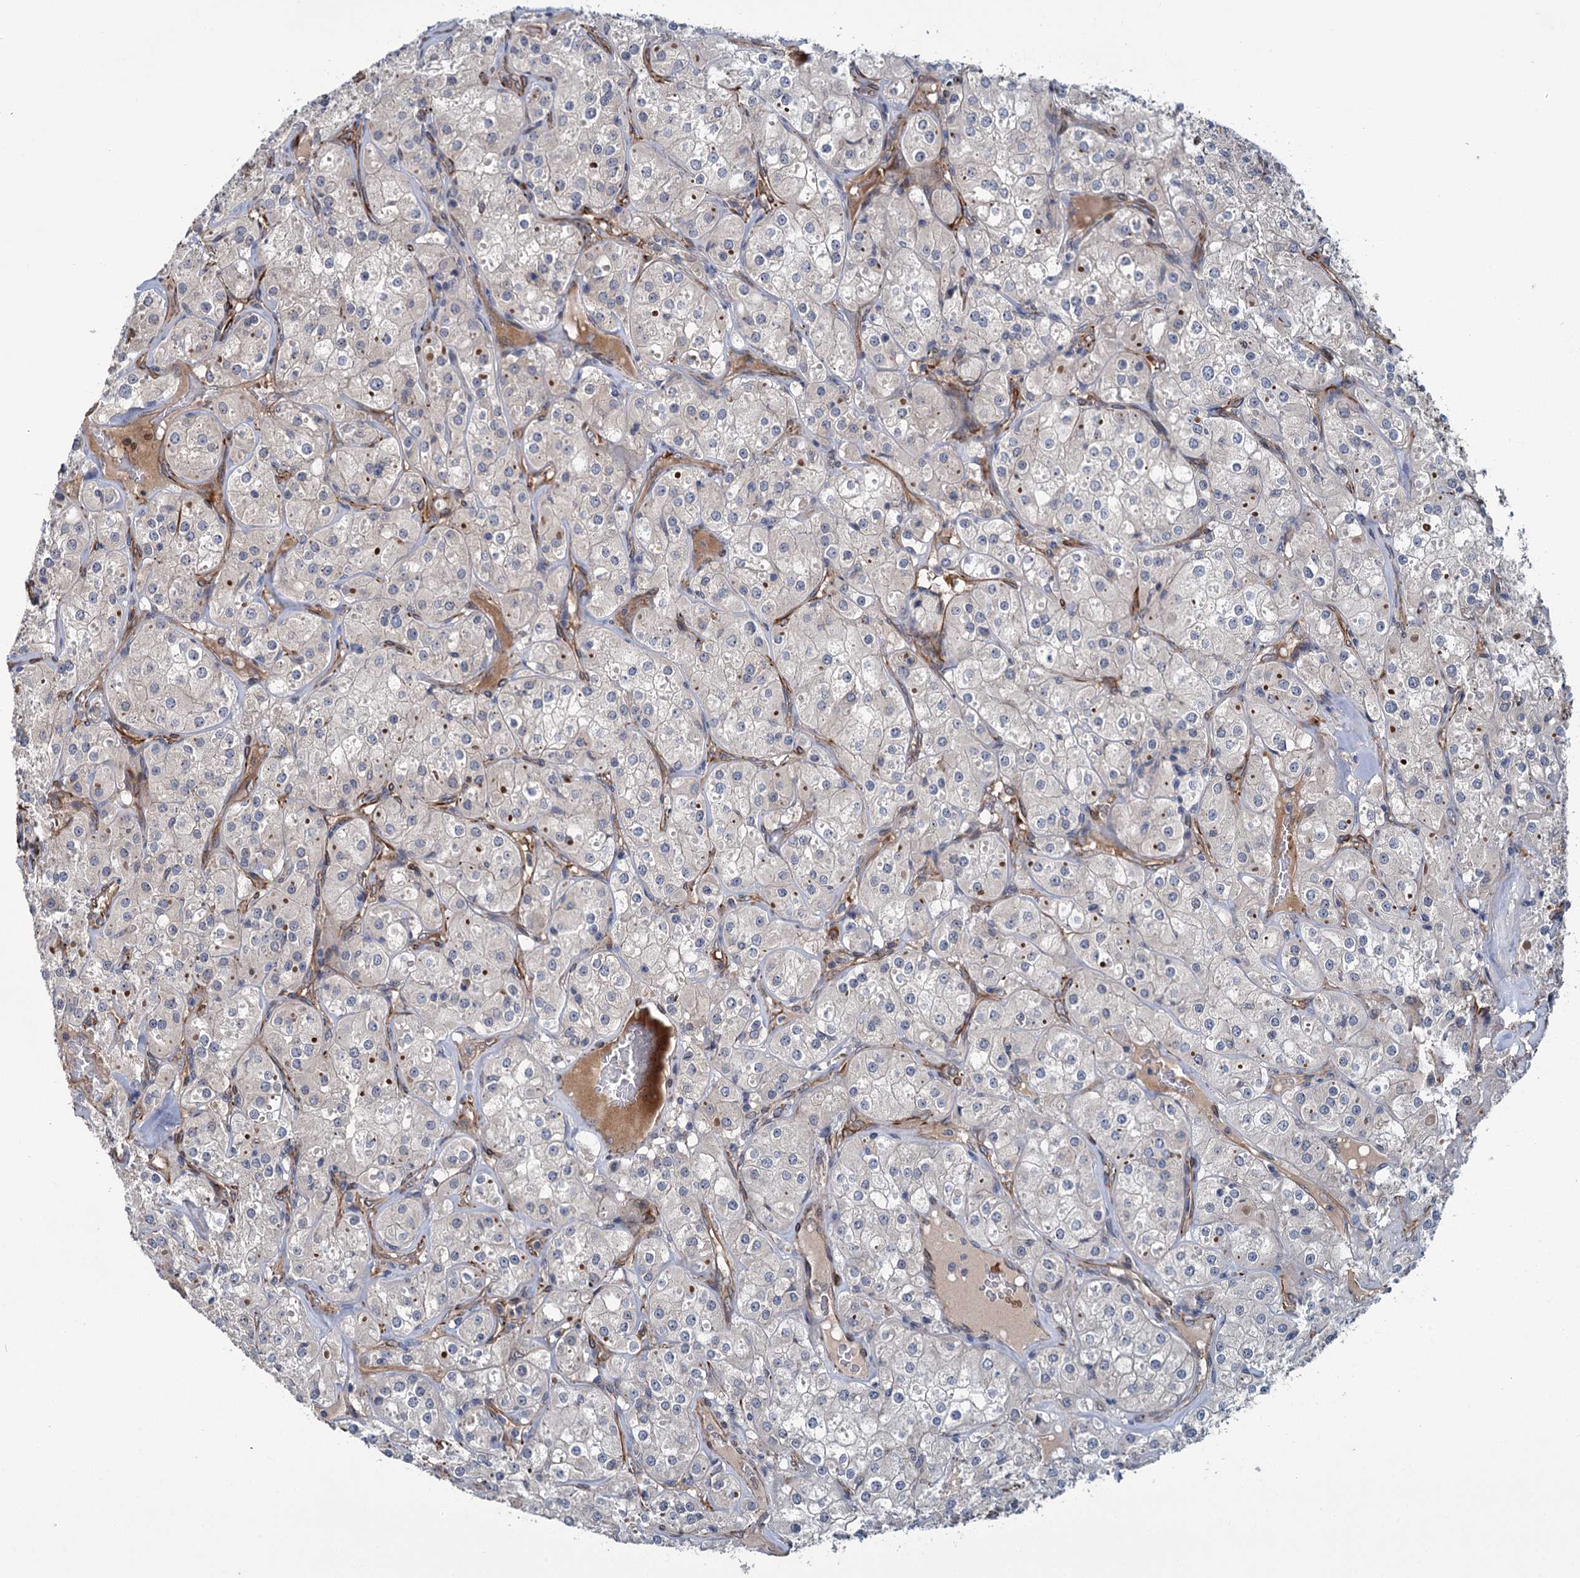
{"staining": {"intensity": "negative", "quantity": "none", "location": "none"}, "tissue": "renal cancer", "cell_type": "Tumor cells", "image_type": "cancer", "snomed": [{"axis": "morphology", "description": "Adenocarcinoma, NOS"}, {"axis": "topography", "description": "Kidney"}], "caption": "Histopathology image shows no significant protein staining in tumor cells of renal cancer (adenocarcinoma).", "gene": "PKN2", "patient": {"sex": "male", "age": 77}}